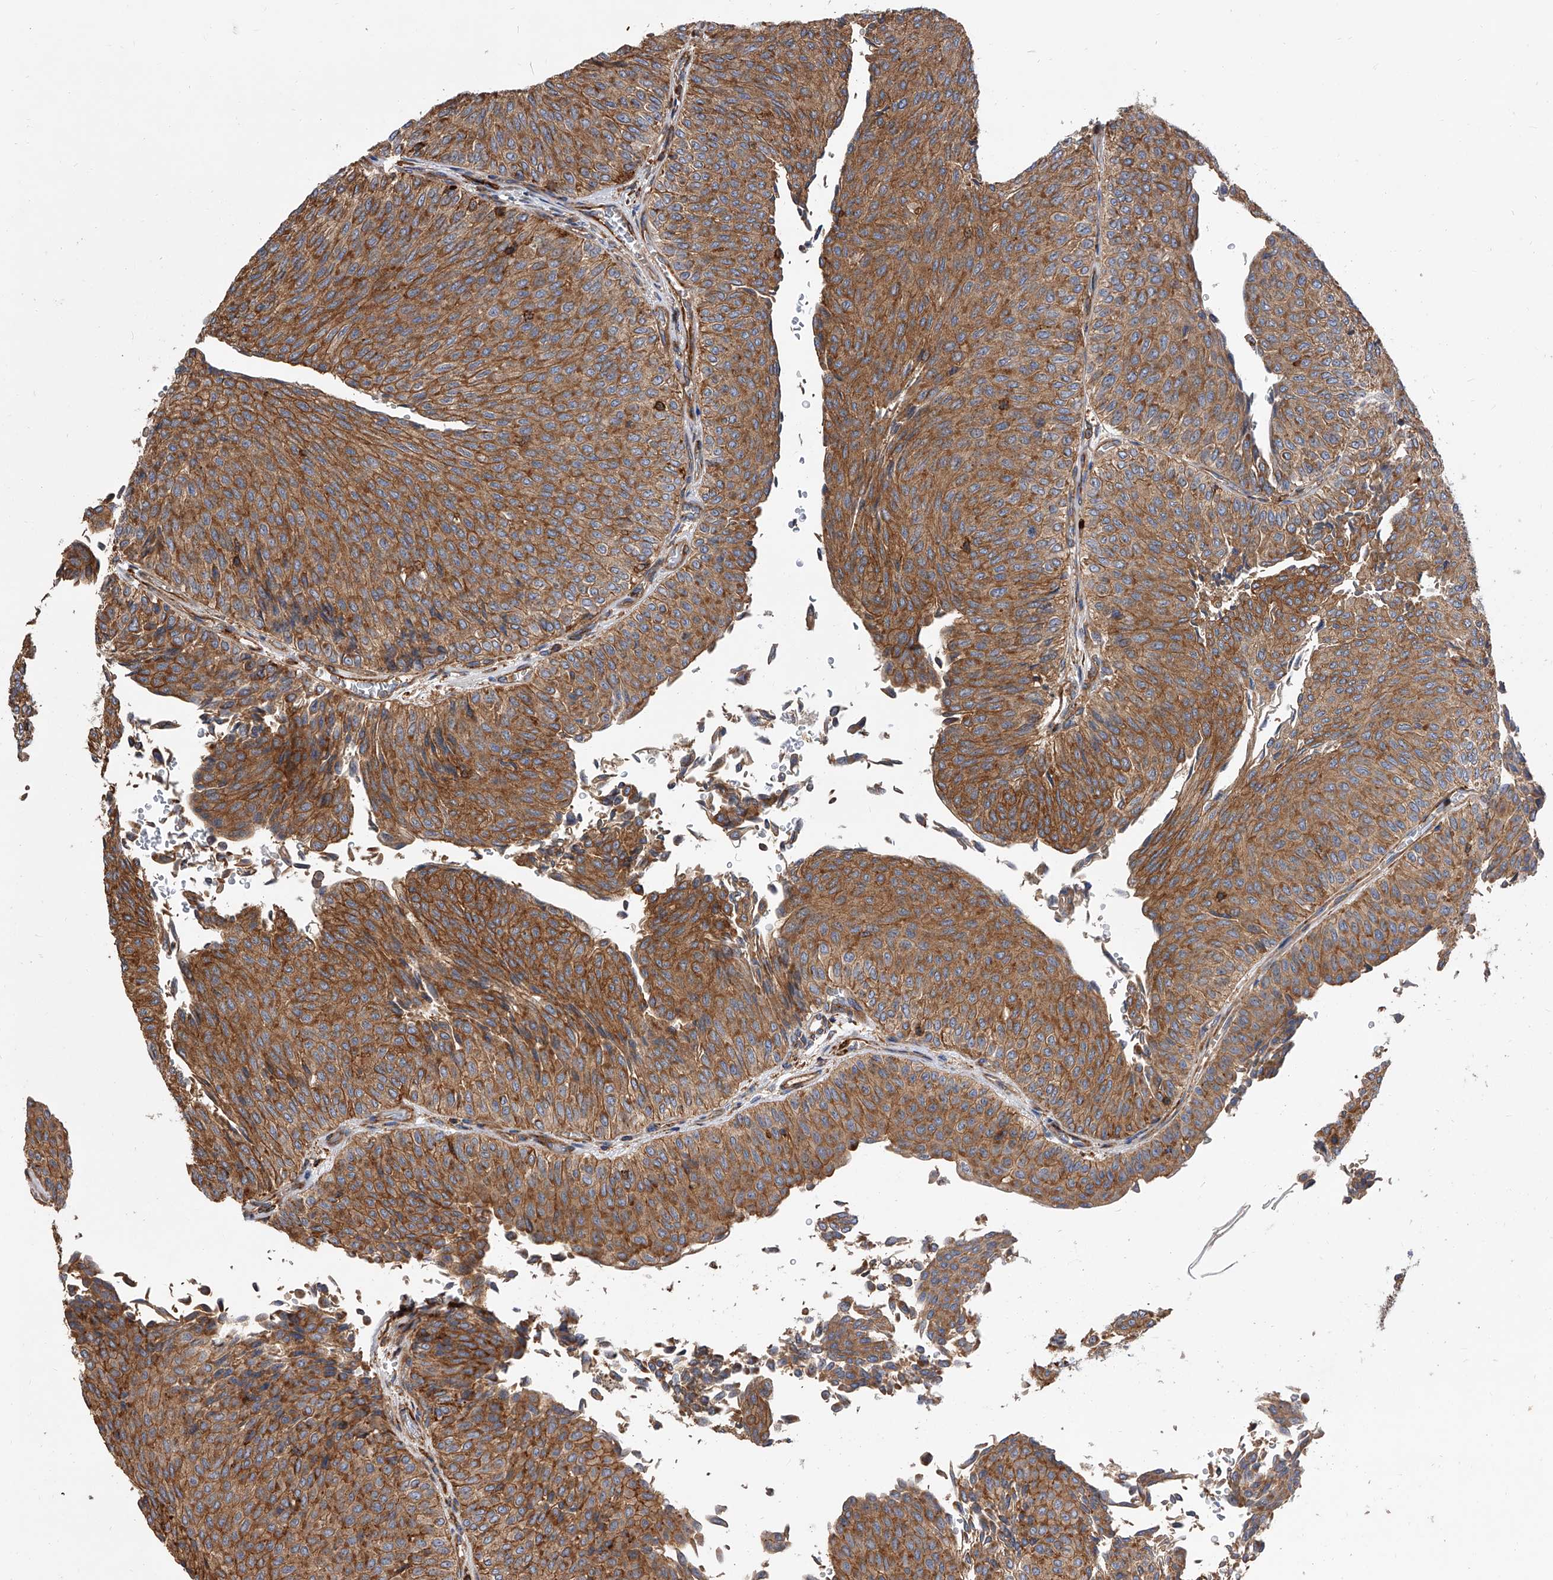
{"staining": {"intensity": "moderate", "quantity": ">75%", "location": "cytoplasmic/membranous"}, "tissue": "urothelial cancer", "cell_type": "Tumor cells", "image_type": "cancer", "snomed": [{"axis": "morphology", "description": "Urothelial carcinoma, Low grade"}, {"axis": "topography", "description": "Urinary bladder"}], "caption": "Immunohistochemical staining of urothelial carcinoma (low-grade) exhibits medium levels of moderate cytoplasmic/membranous positivity in approximately >75% of tumor cells.", "gene": "PISD", "patient": {"sex": "male", "age": 78}}